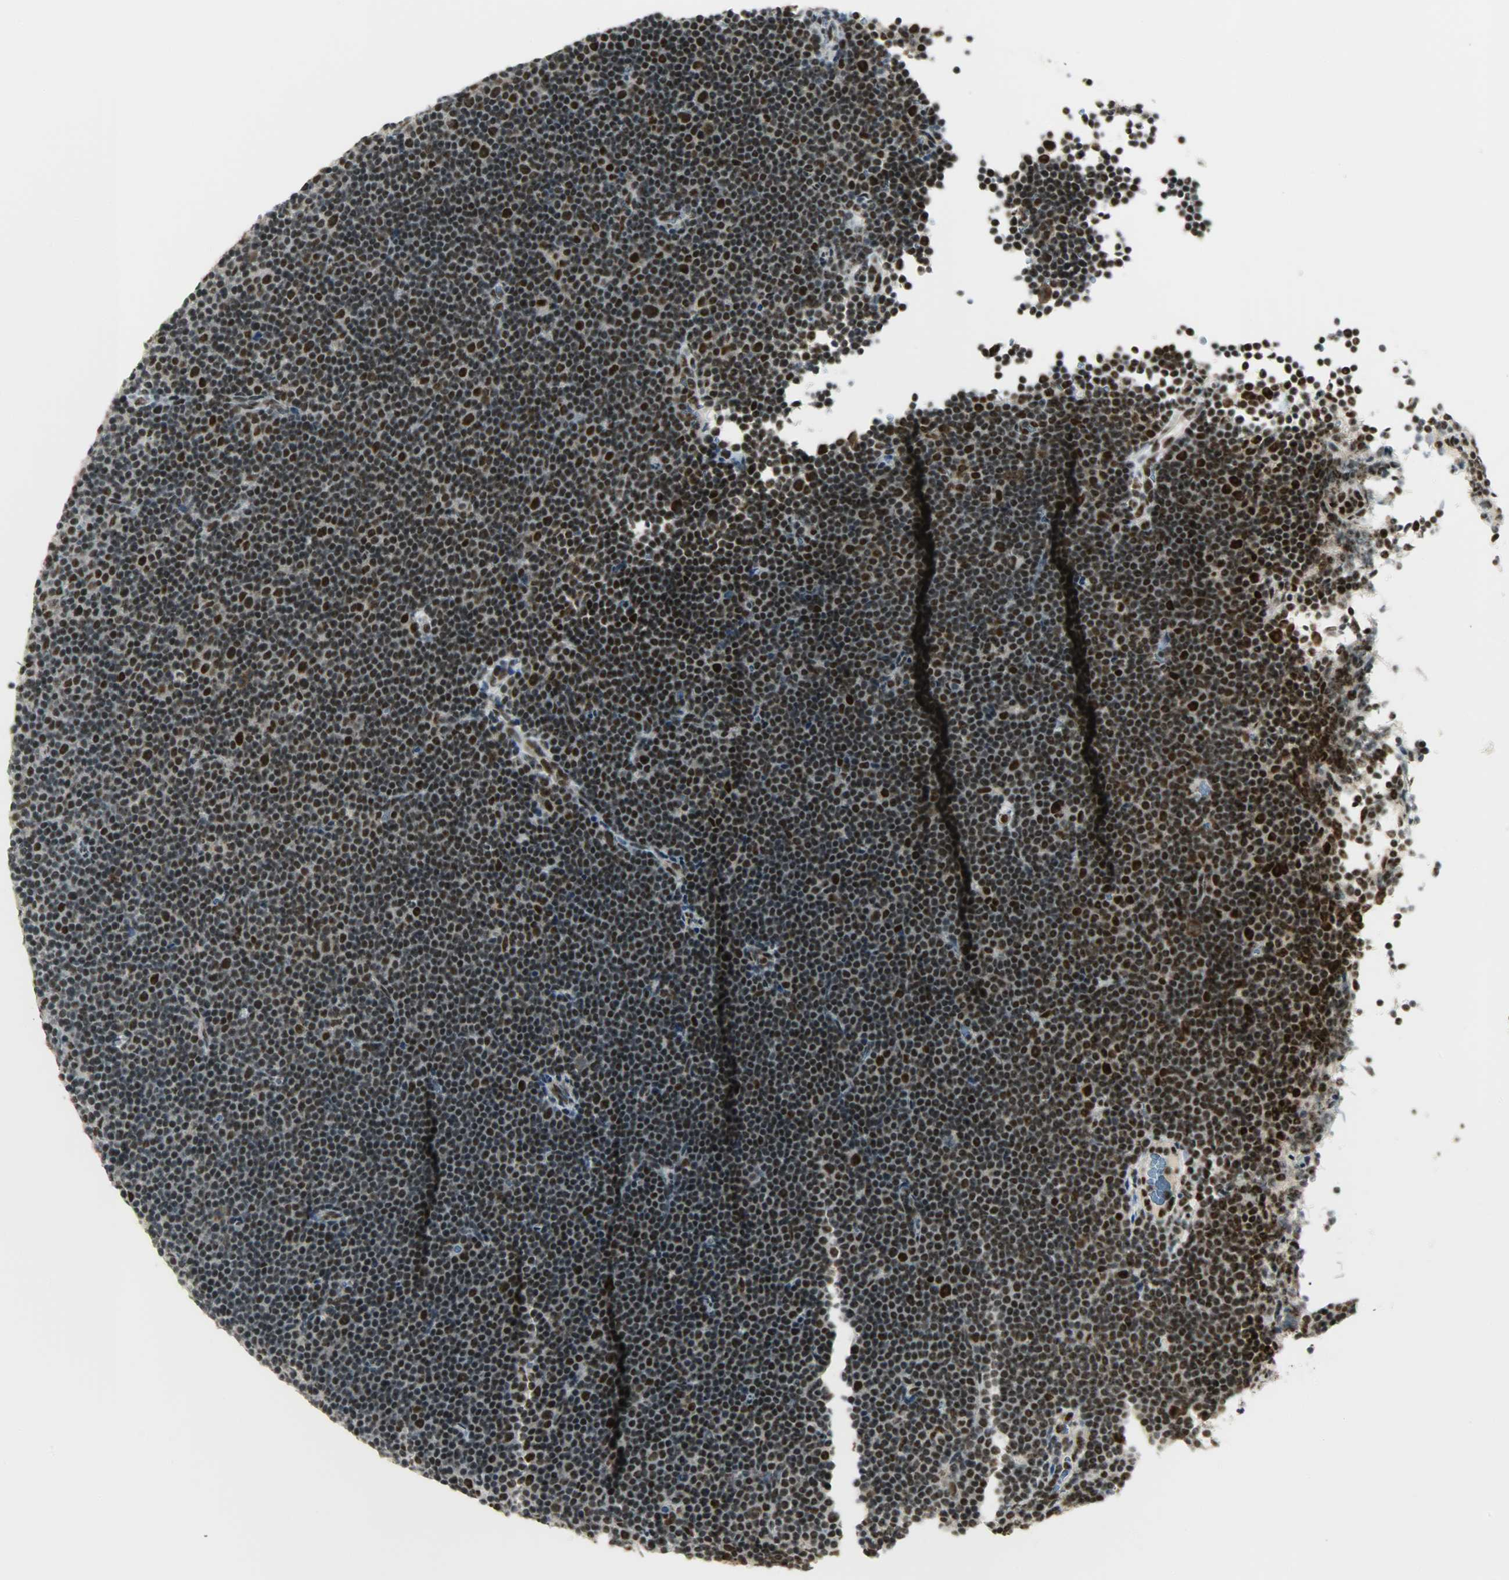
{"staining": {"intensity": "strong", "quantity": ">75%", "location": "nuclear"}, "tissue": "lymphoma", "cell_type": "Tumor cells", "image_type": "cancer", "snomed": [{"axis": "morphology", "description": "Malignant lymphoma, non-Hodgkin's type, Low grade"}, {"axis": "topography", "description": "Lymph node"}], "caption": "This is a micrograph of immunohistochemistry staining of low-grade malignant lymphoma, non-Hodgkin's type, which shows strong expression in the nuclear of tumor cells.", "gene": "SUGP1", "patient": {"sex": "female", "age": 67}}